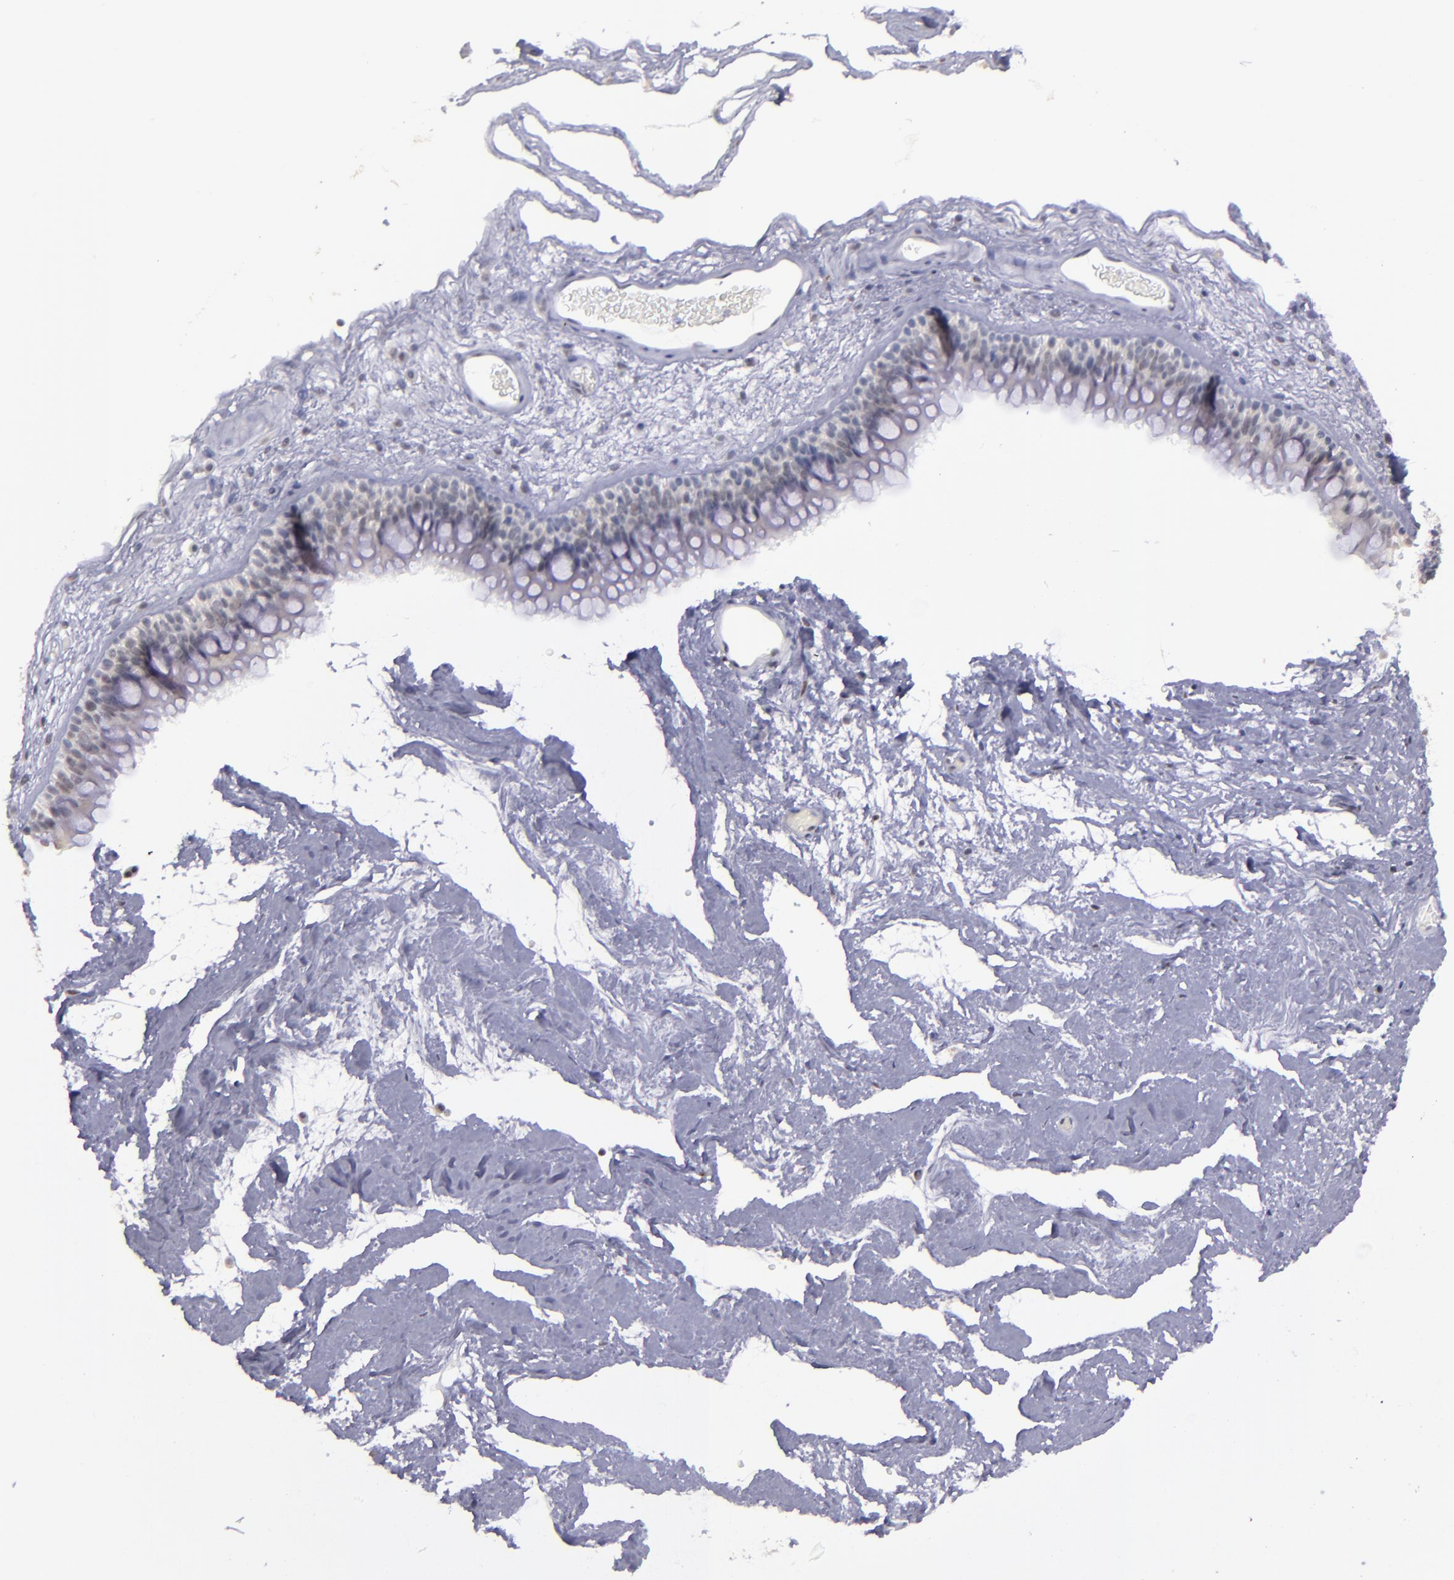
{"staining": {"intensity": "negative", "quantity": "none", "location": "none"}, "tissue": "nasopharynx", "cell_type": "Respiratory epithelial cells", "image_type": "normal", "snomed": [{"axis": "morphology", "description": "Normal tissue, NOS"}, {"axis": "morphology", "description": "Inflammation, NOS"}, {"axis": "topography", "description": "Nasopharynx"}], "caption": "Immunohistochemistry (IHC) of unremarkable nasopharynx displays no positivity in respiratory epithelial cells.", "gene": "OTUB2", "patient": {"sex": "male", "age": 48}}